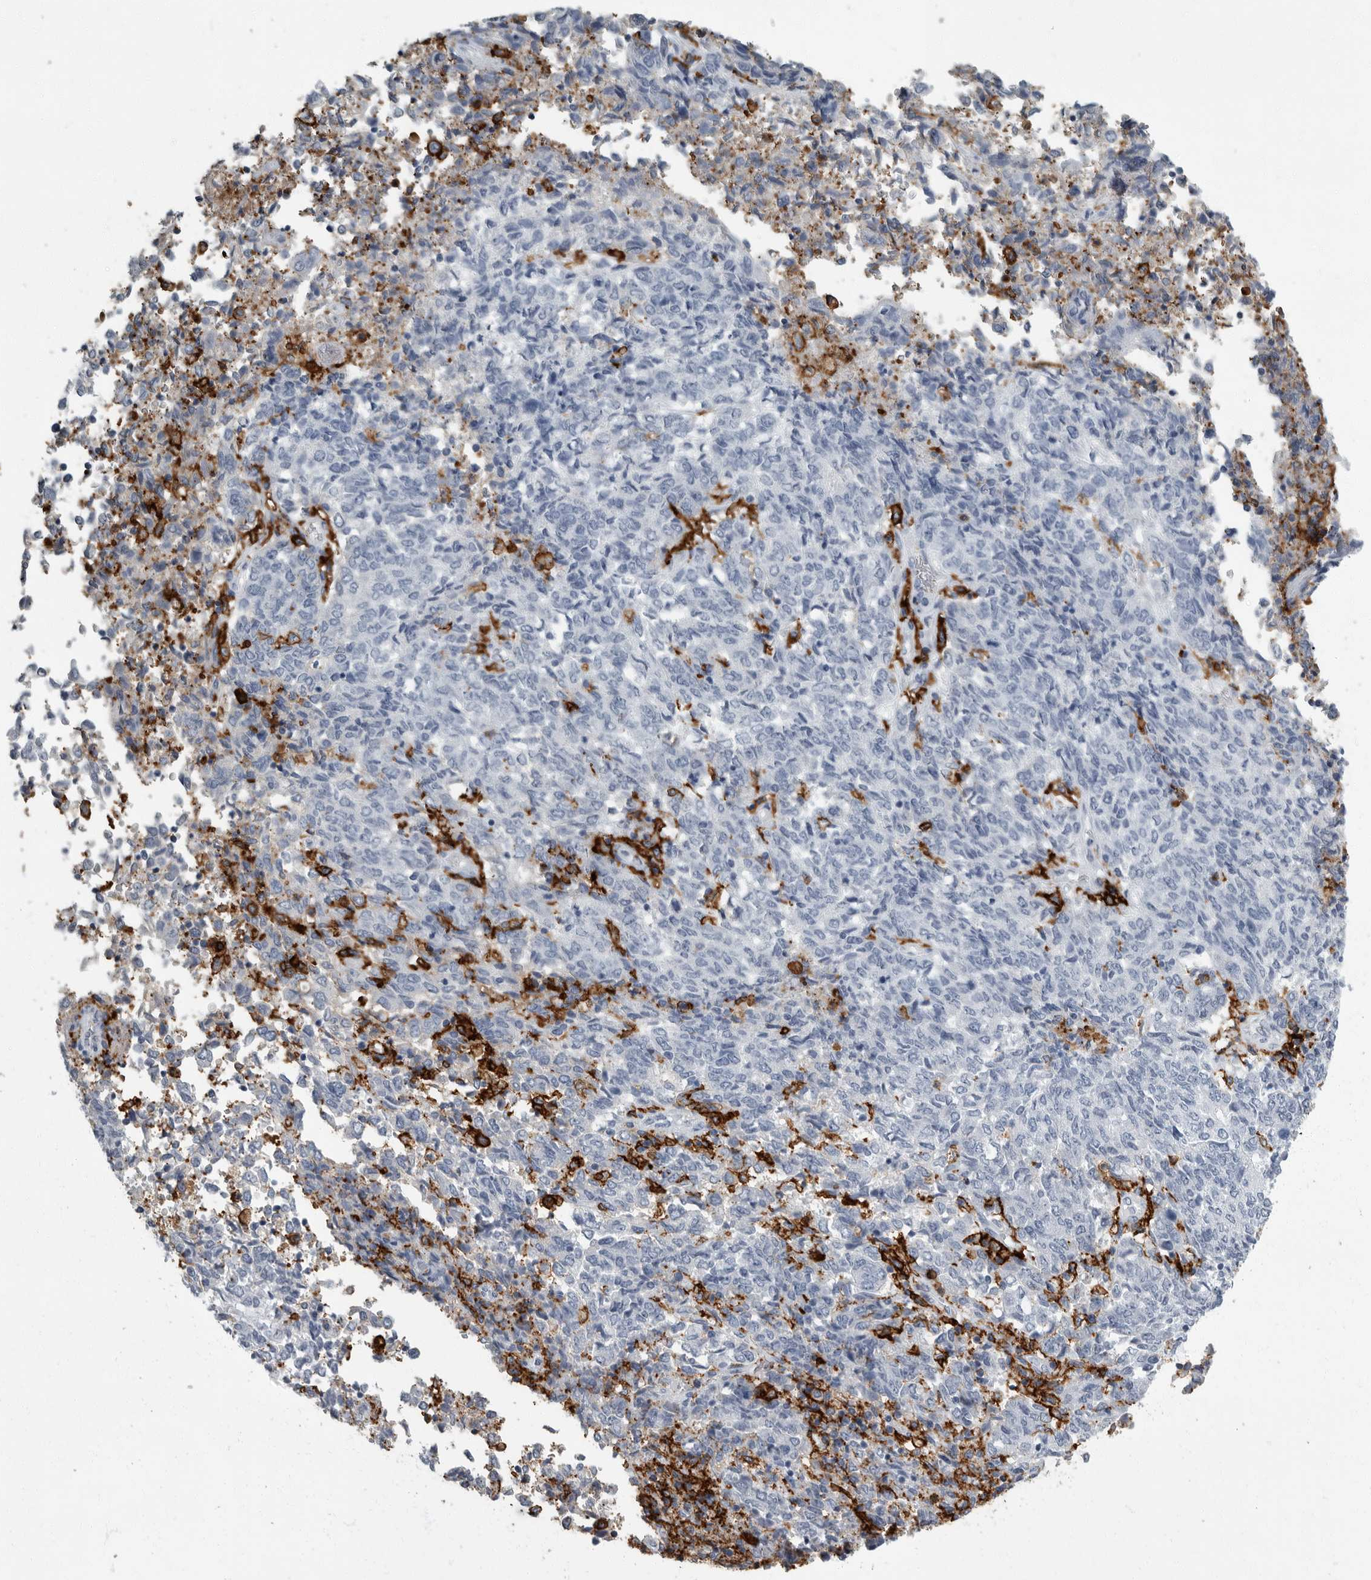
{"staining": {"intensity": "negative", "quantity": "none", "location": "none"}, "tissue": "endometrial cancer", "cell_type": "Tumor cells", "image_type": "cancer", "snomed": [{"axis": "morphology", "description": "Adenocarcinoma, NOS"}, {"axis": "topography", "description": "Endometrium"}], "caption": "IHC micrograph of endometrial cancer stained for a protein (brown), which reveals no staining in tumor cells.", "gene": "FCER1G", "patient": {"sex": "female", "age": 80}}